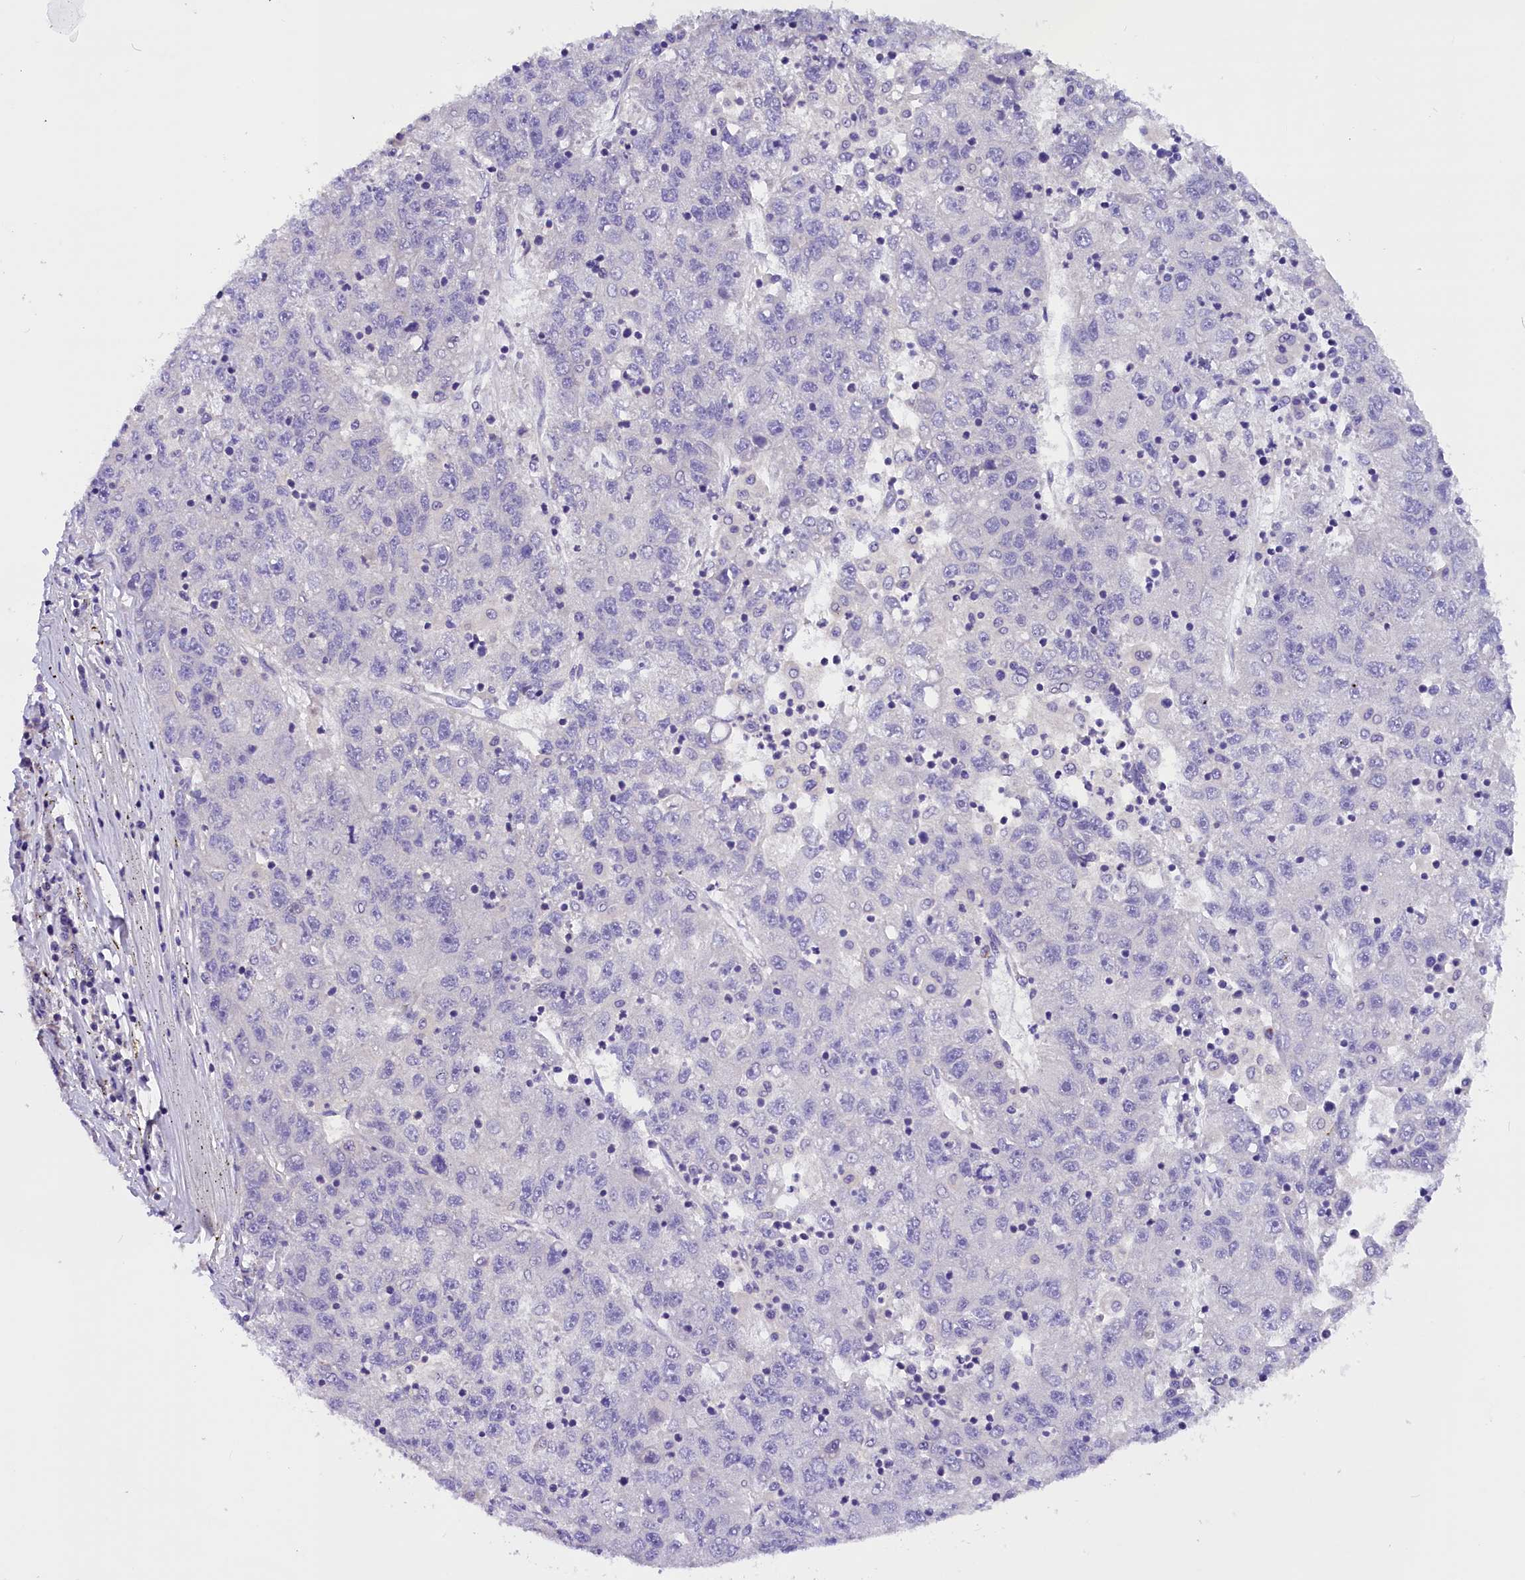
{"staining": {"intensity": "negative", "quantity": "none", "location": "none"}, "tissue": "liver cancer", "cell_type": "Tumor cells", "image_type": "cancer", "snomed": [{"axis": "morphology", "description": "Carcinoma, Hepatocellular, NOS"}, {"axis": "topography", "description": "Liver"}], "caption": "The micrograph reveals no significant expression in tumor cells of liver cancer. (DAB IHC with hematoxylin counter stain).", "gene": "AP3B2", "patient": {"sex": "male", "age": 49}}